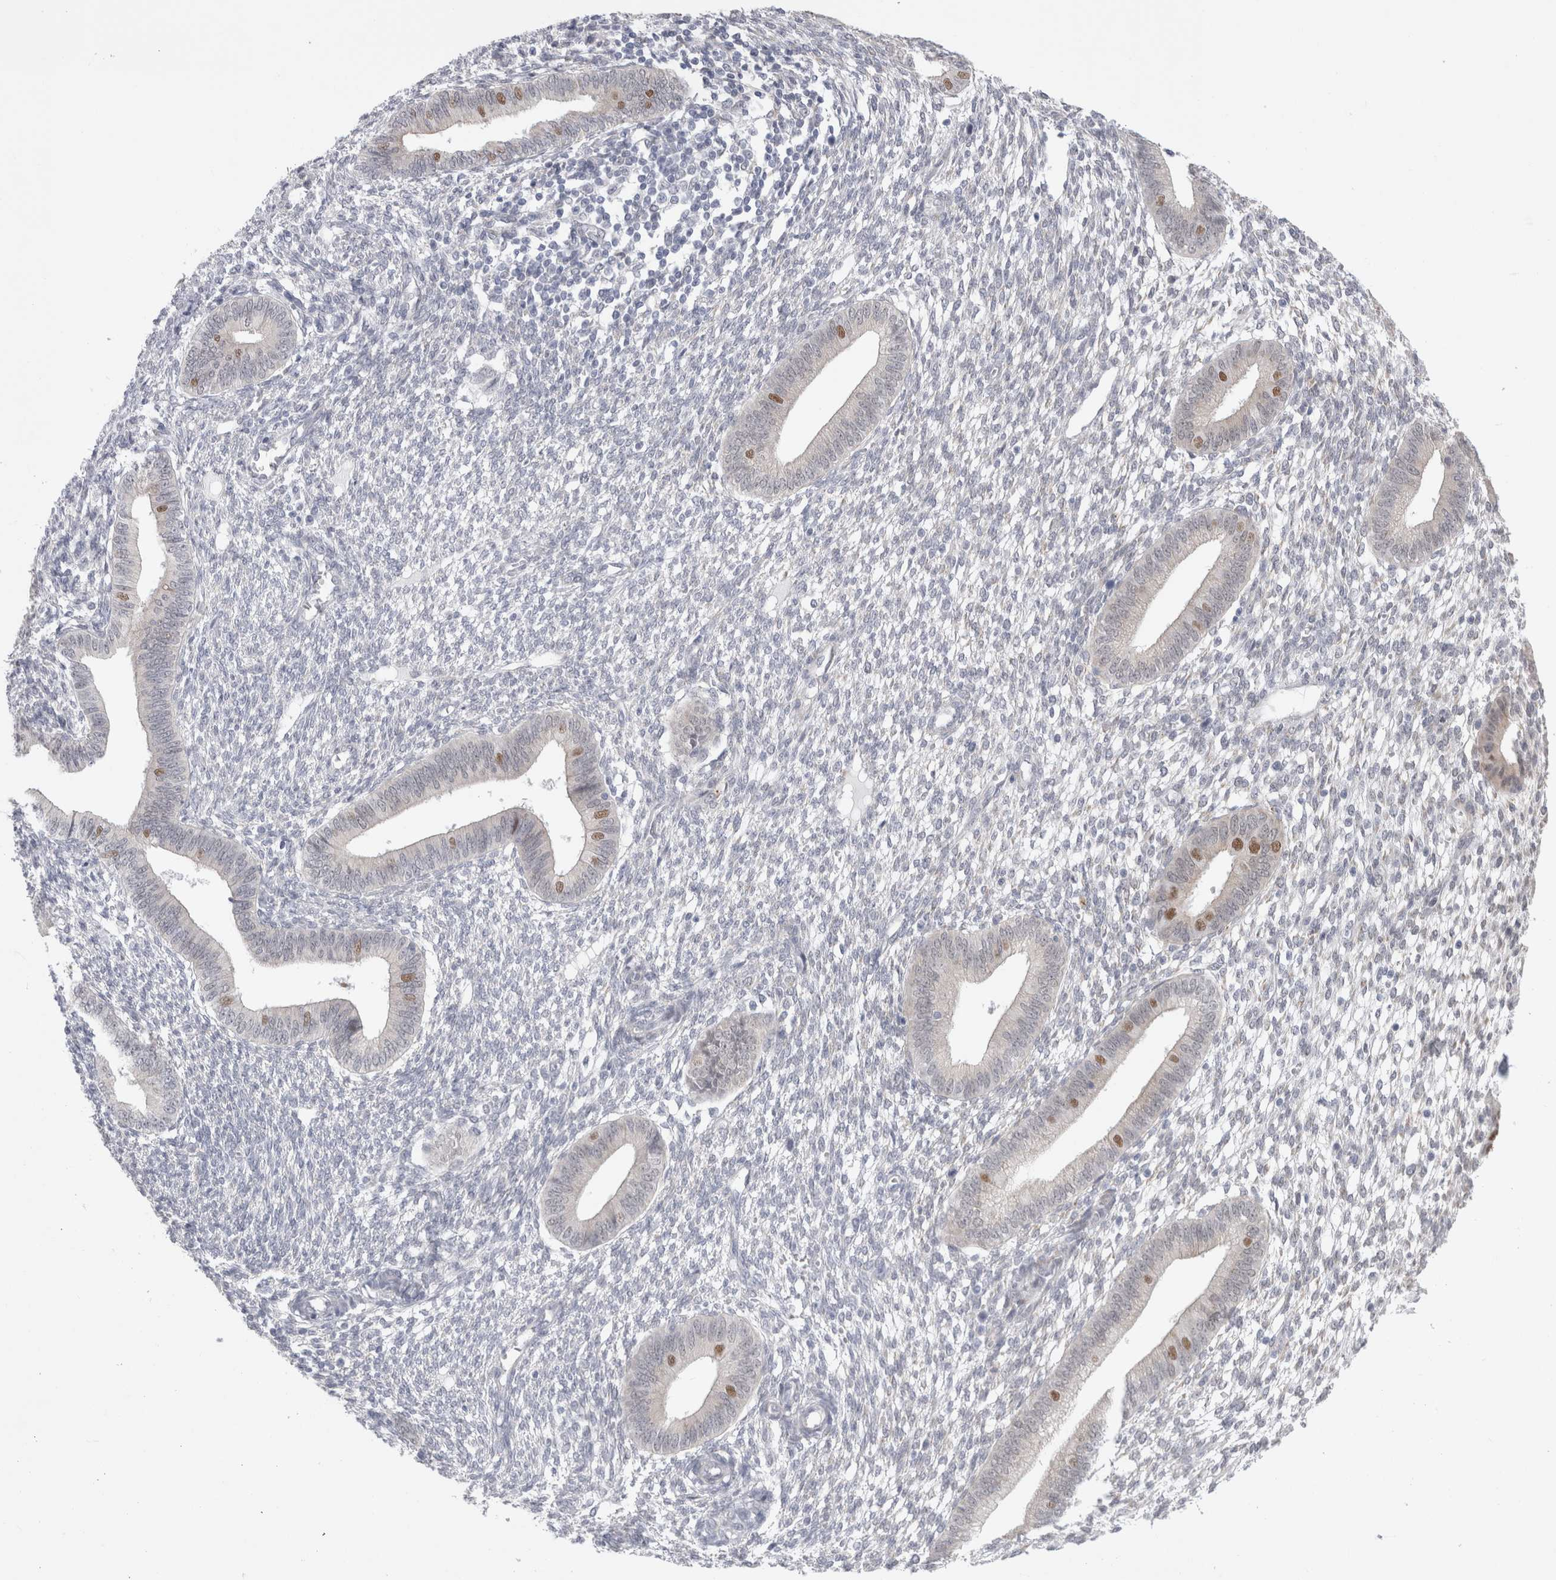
{"staining": {"intensity": "negative", "quantity": "none", "location": "none"}, "tissue": "endometrium", "cell_type": "Cells in endometrial stroma", "image_type": "normal", "snomed": [{"axis": "morphology", "description": "Normal tissue, NOS"}, {"axis": "topography", "description": "Endometrium"}], "caption": "There is no significant positivity in cells in endometrial stroma of endometrium. (Immunohistochemistry, brightfield microscopy, high magnification).", "gene": "TRMT1L", "patient": {"sex": "female", "age": 46}}